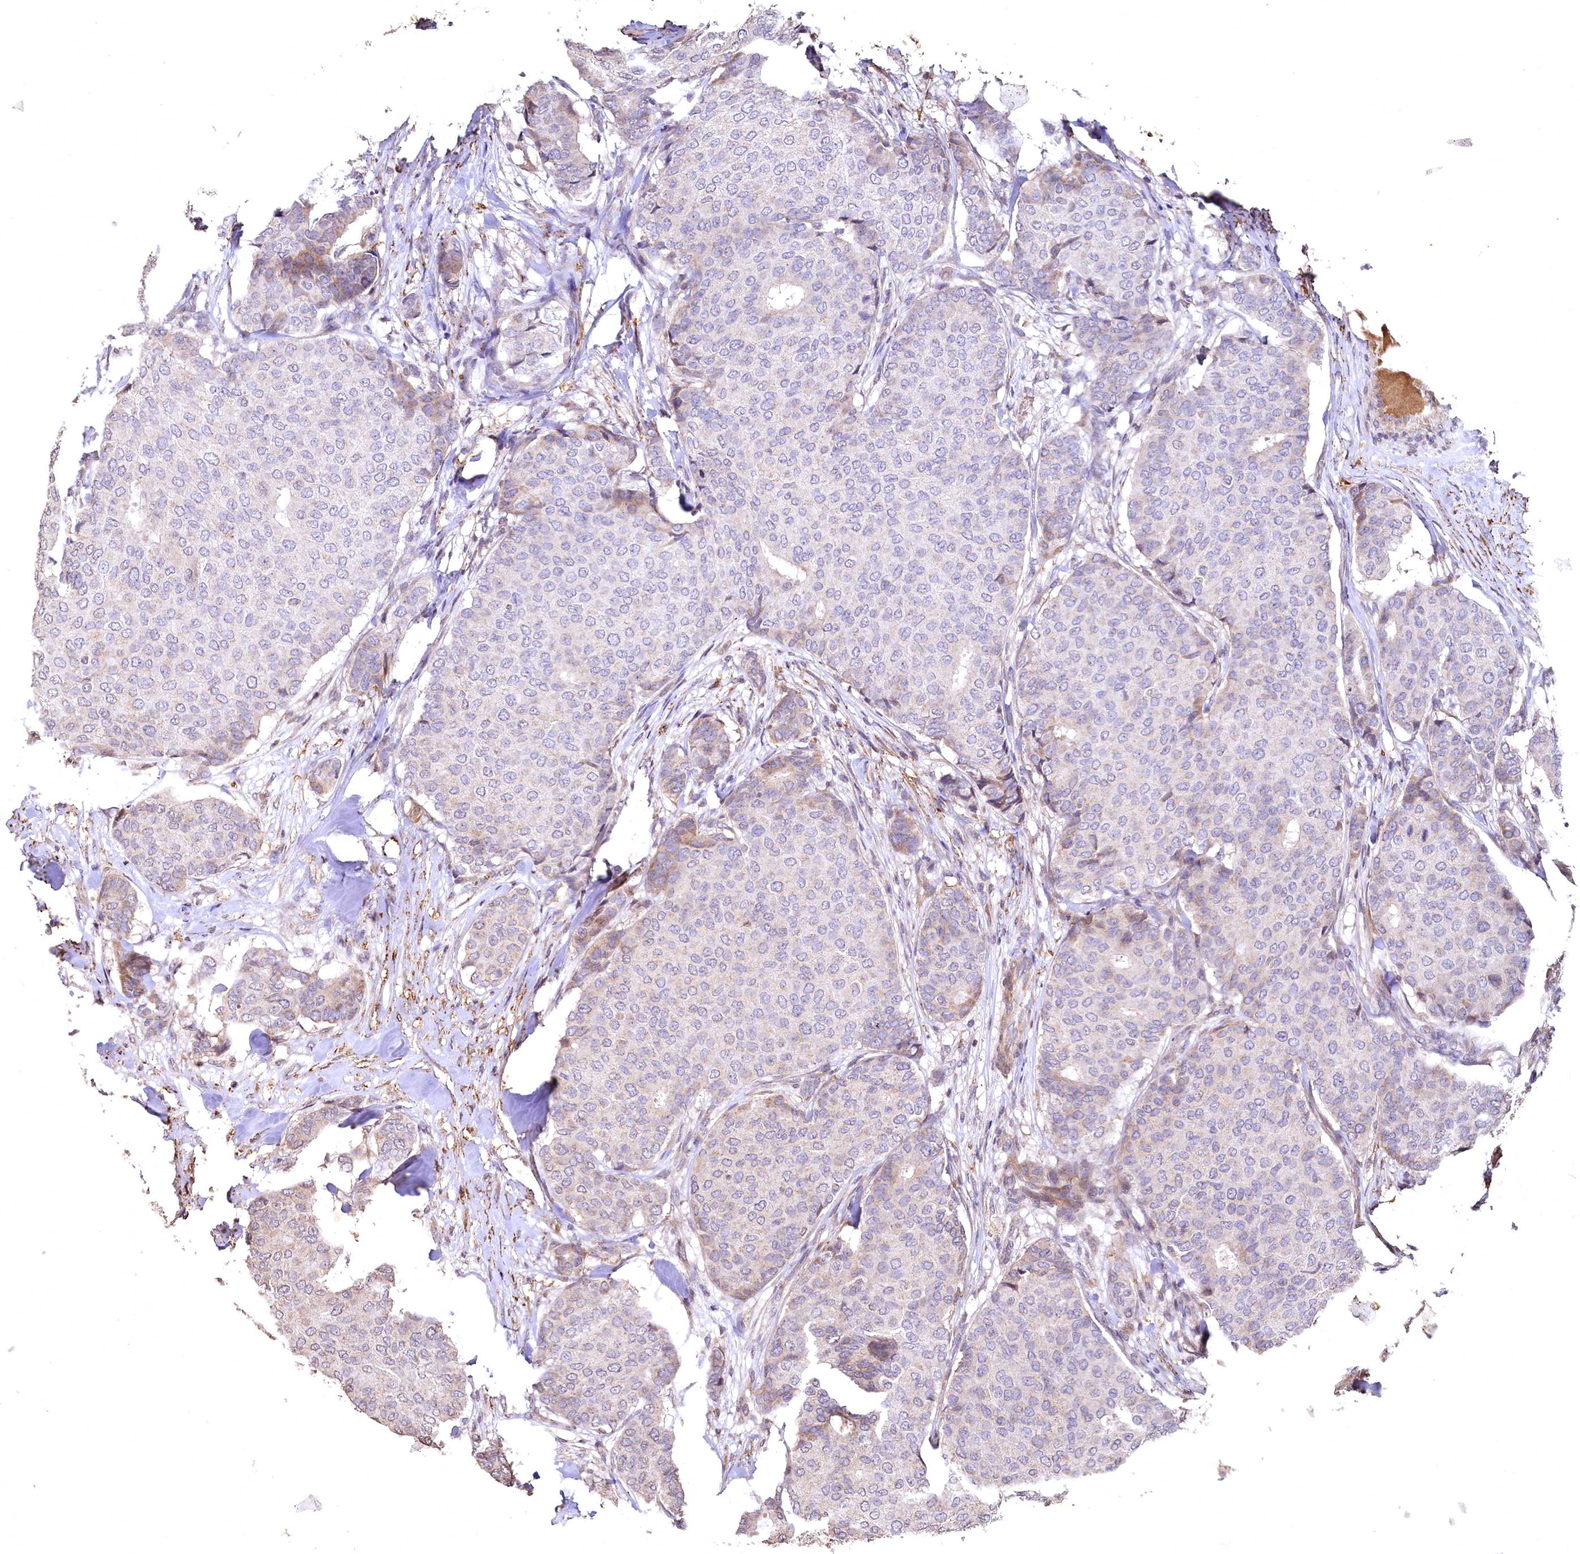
{"staining": {"intensity": "negative", "quantity": "none", "location": "none"}, "tissue": "breast cancer", "cell_type": "Tumor cells", "image_type": "cancer", "snomed": [{"axis": "morphology", "description": "Duct carcinoma"}, {"axis": "topography", "description": "Breast"}], "caption": "Breast cancer was stained to show a protein in brown. There is no significant staining in tumor cells. (DAB (3,3'-diaminobenzidine) immunohistochemistry (IHC), high magnification).", "gene": "SPTA1", "patient": {"sex": "female", "age": 75}}